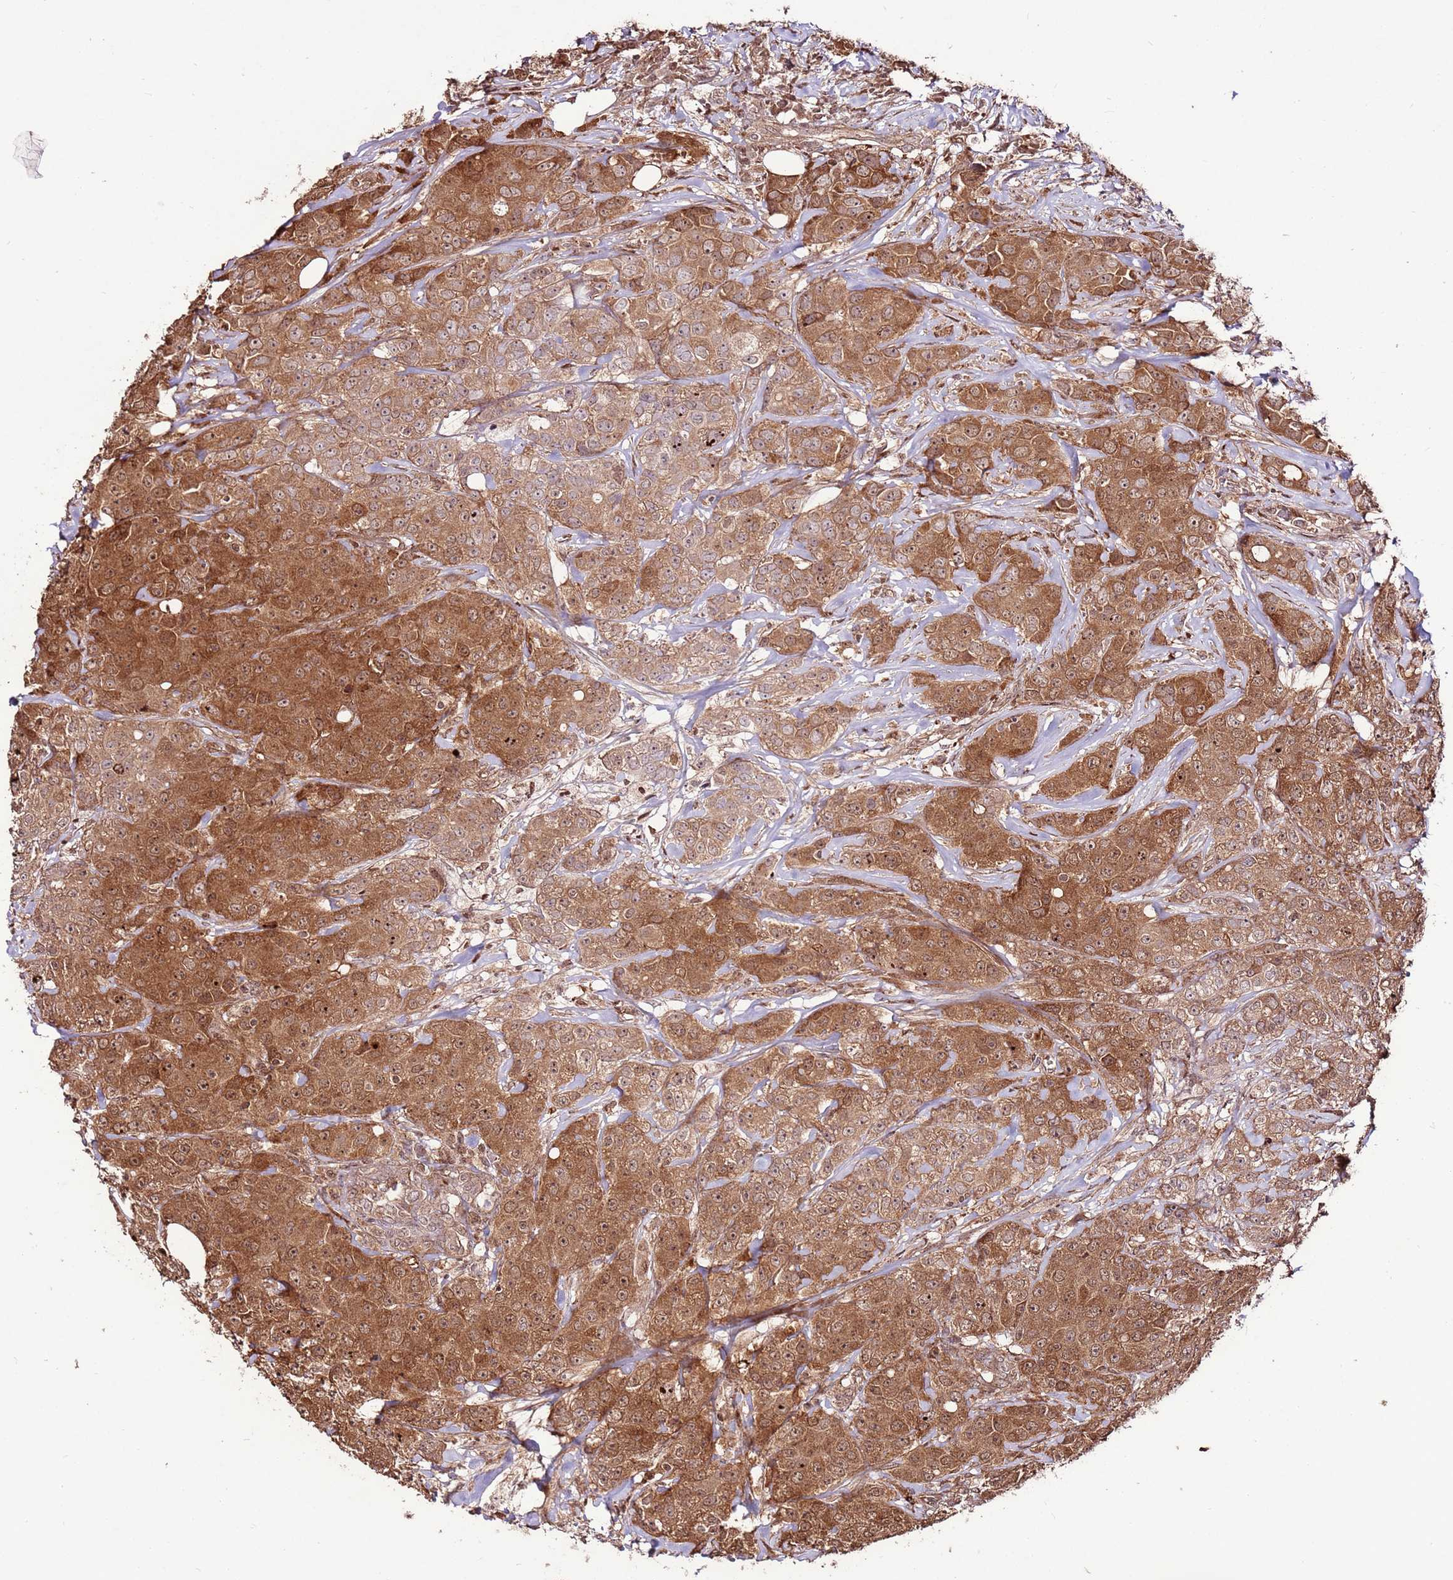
{"staining": {"intensity": "moderate", "quantity": ">75%", "location": "cytoplasmic/membranous,nuclear"}, "tissue": "breast cancer", "cell_type": "Tumor cells", "image_type": "cancer", "snomed": [{"axis": "morphology", "description": "Duct carcinoma"}, {"axis": "topography", "description": "Breast"}], "caption": "DAB immunohistochemical staining of infiltrating ductal carcinoma (breast) reveals moderate cytoplasmic/membranous and nuclear protein expression in approximately >75% of tumor cells. The protein of interest is stained brown, and the nuclei are stained in blue (DAB (3,3'-diaminobenzidine) IHC with brightfield microscopy, high magnification).", "gene": "CCDC112", "patient": {"sex": "female", "age": 43}}